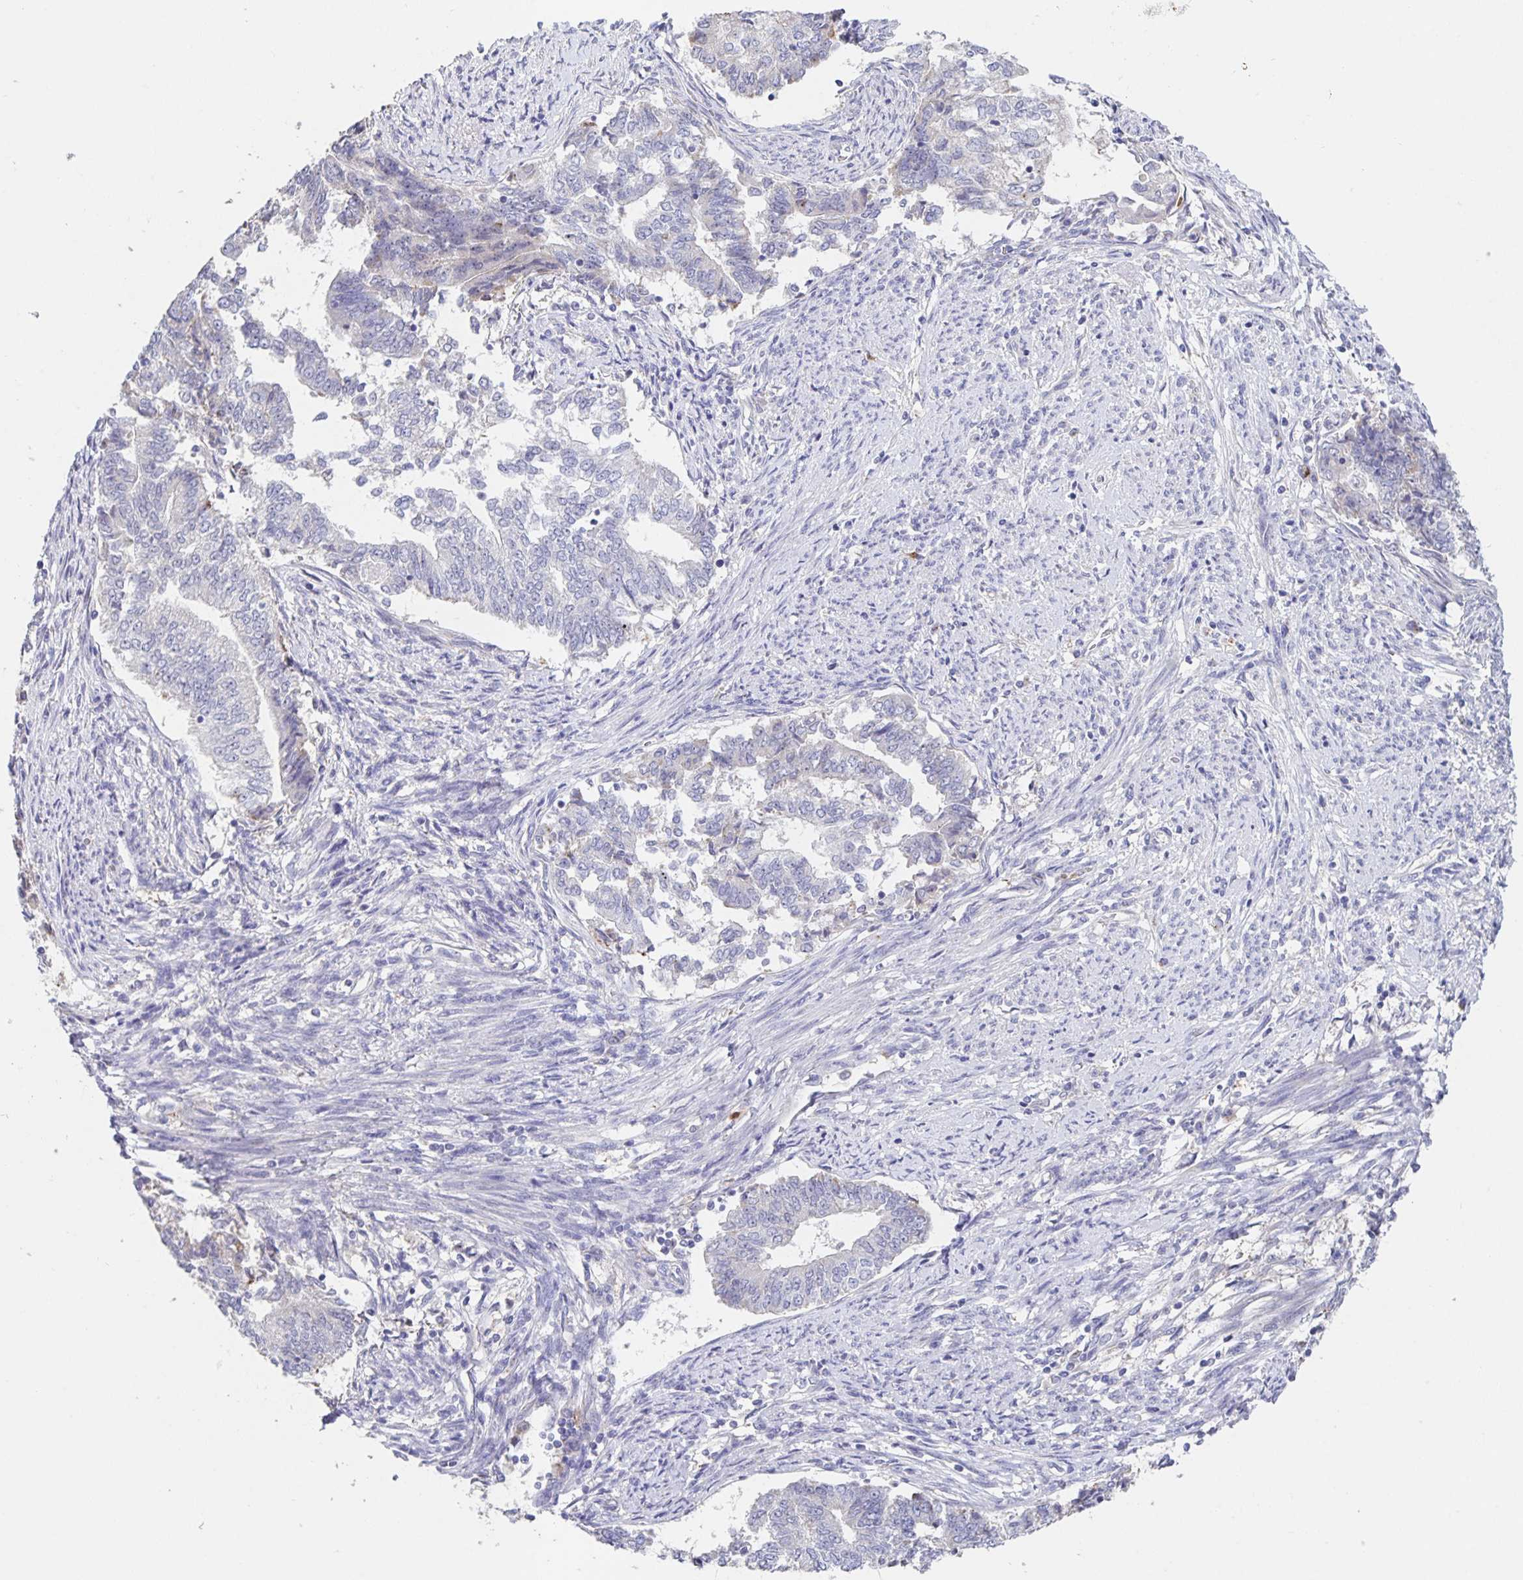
{"staining": {"intensity": "negative", "quantity": "none", "location": "none"}, "tissue": "endometrial cancer", "cell_type": "Tumor cells", "image_type": "cancer", "snomed": [{"axis": "morphology", "description": "Adenocarcinoma, NOS"}, {"axis": "topography", "description": "Endometrium"}], "caption": "Tumor cells show no significant expression in endometrial adenocarcinoma.", "gene": "CDC42BPG", "patient": {"sex": "female", "age": 65}}